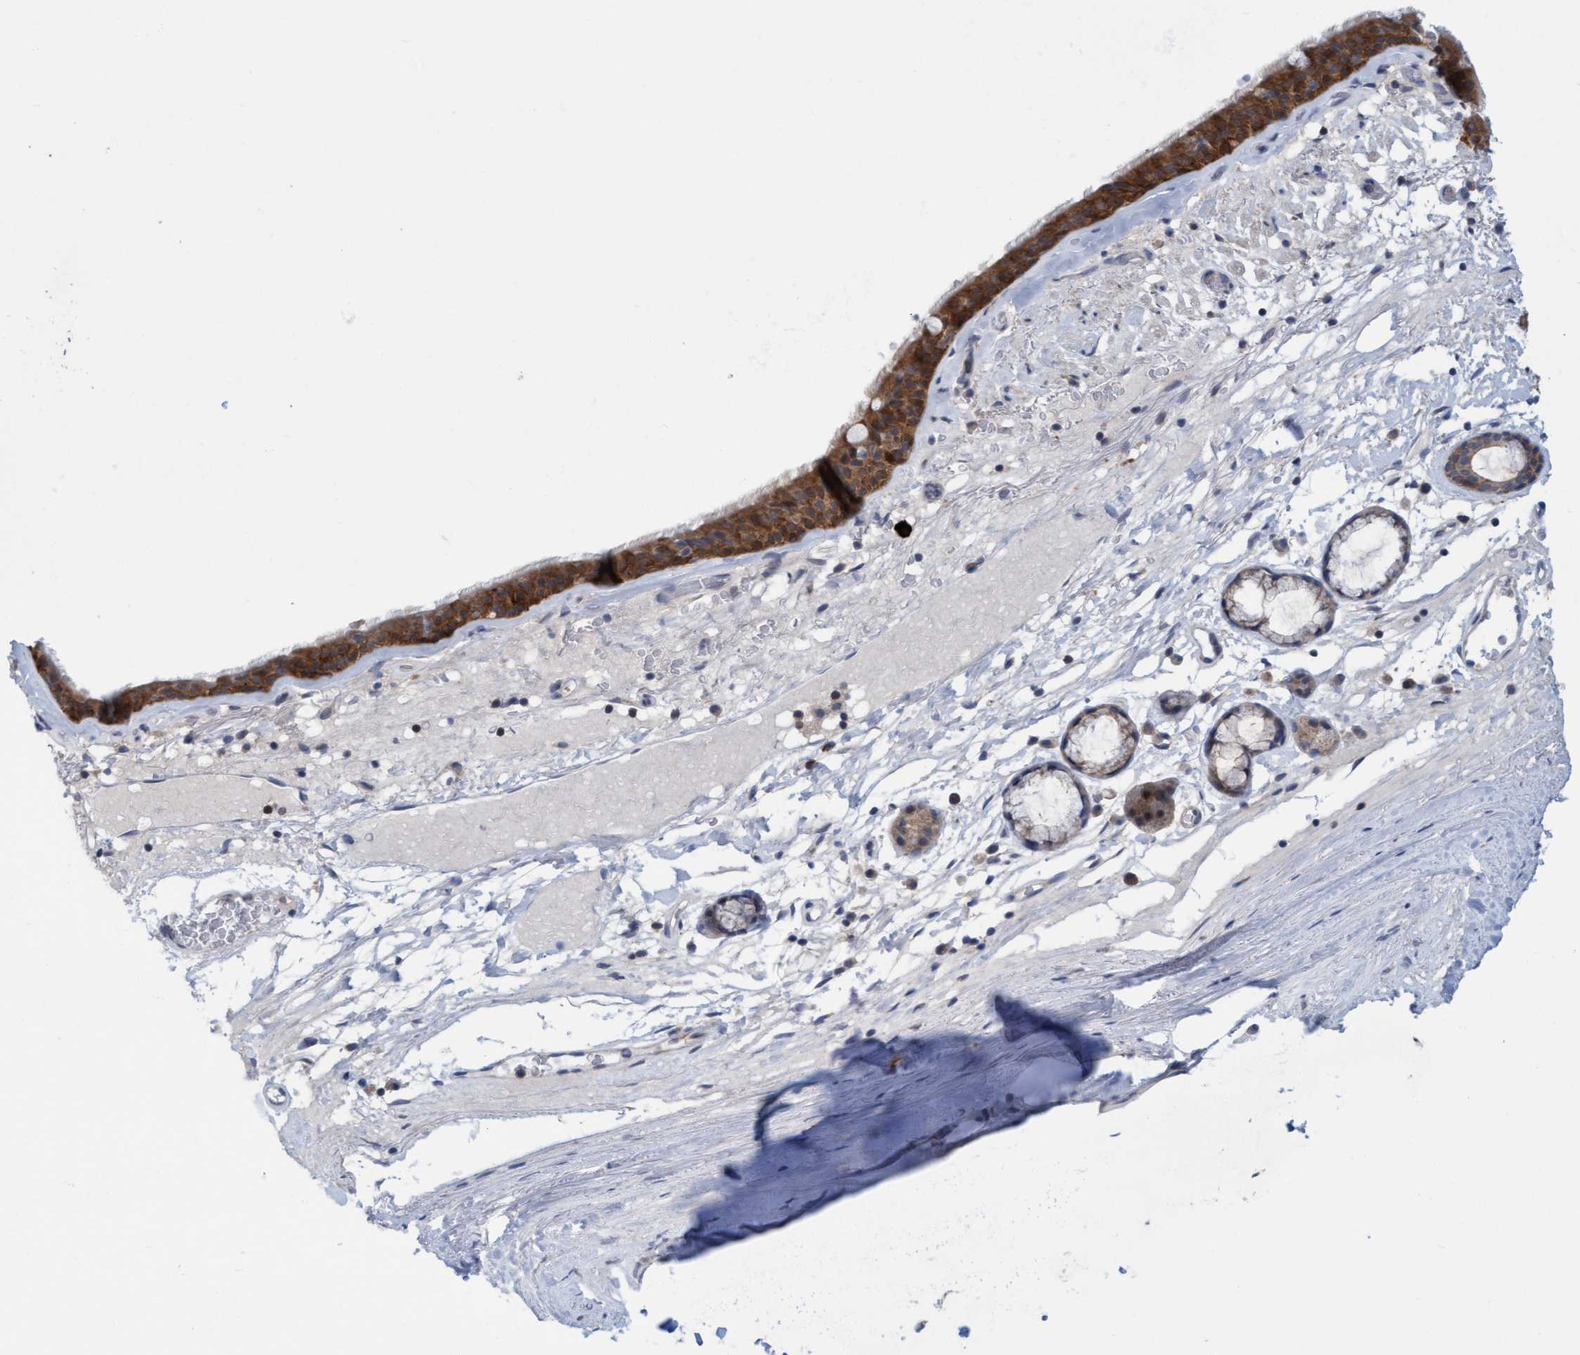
{"staining": {"intensity": "moderate", "quantity": ">75%", "location": "cytoplasmic/membranous"}, "tissue": "bronchus", "cell_type": "Respiratory epithelial cells", "image_type": "normal", "snomed": [{"axis": "morphology", "description": "Normal tissue, NOS"}, {"axis": "topography", "description": "Cartilage tissue"}], "caption": "A micrograph of bronchus stained for a protein demonstrates moderate cytoplasmic/membranous brown staining in respiratory epithelial cells. (DAB (3,3'-diaminobenzidine) = brown stain, brightfield microscopy at high magnification).", "gene": "KLHL25", "patient": {"sex": "female", "age": 63}}